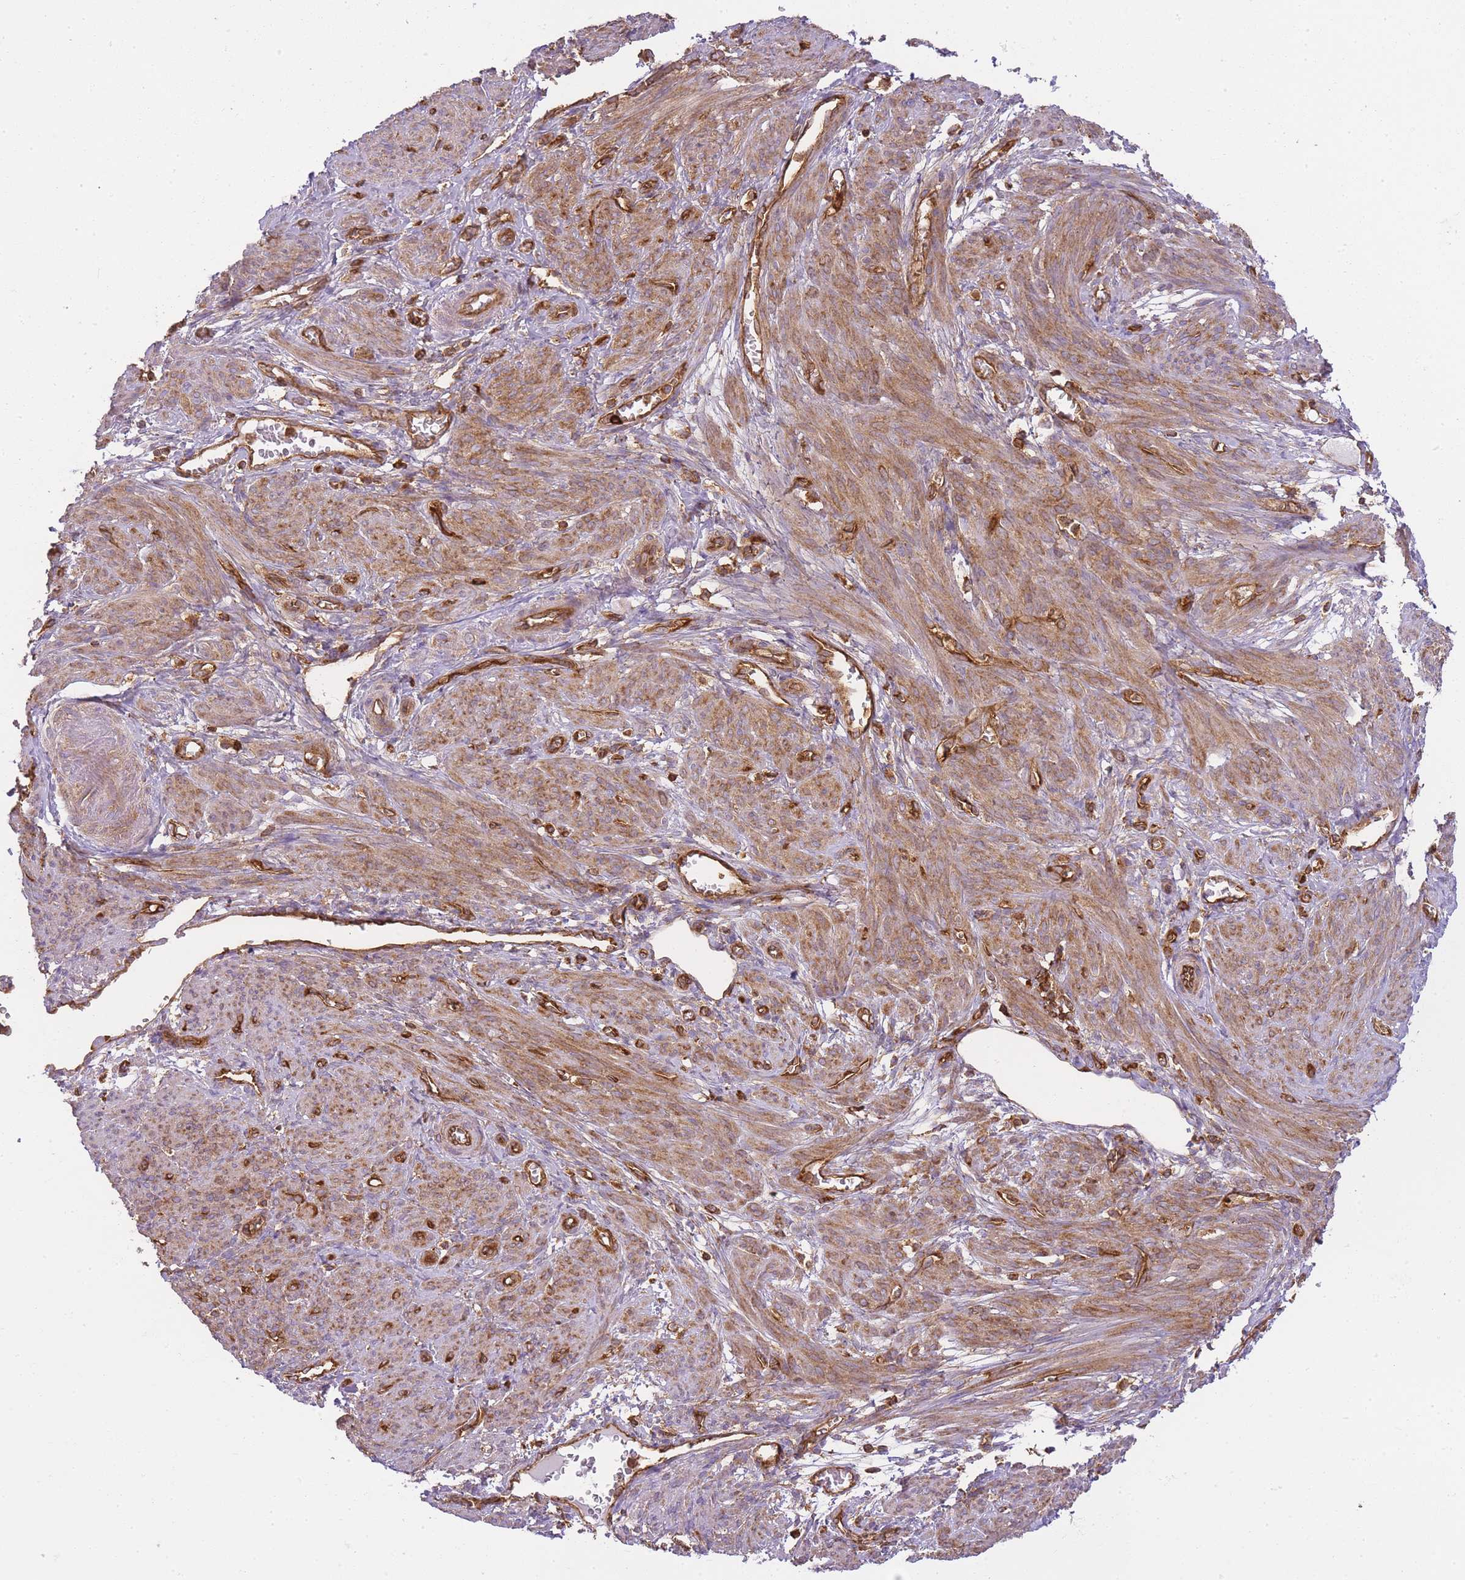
{"staining": {"intensity": "moderate", "quantity": "25%-75%", "location": "cytoplasmic/membranous"}, "tissue": "smooth muscle", "cell_type": "Smooth muscle cells", "image_type": "normal", "snomed": [{"axis": "morphology", "description": "Normal tissue, NOS"}, {"axis": "topography", "description": "Smooth muscle"}], "caption": "Immunohistochemistry (IHC) (DAB) staining of normal smooth muscle displays moderate cytoplasmic/membranous protein staining in approximately 25%-75% of smooth muscle cells. Nuclei are stained in blue.", "gene": "MSN", "patient": {"sex": "female", "age": 39}}